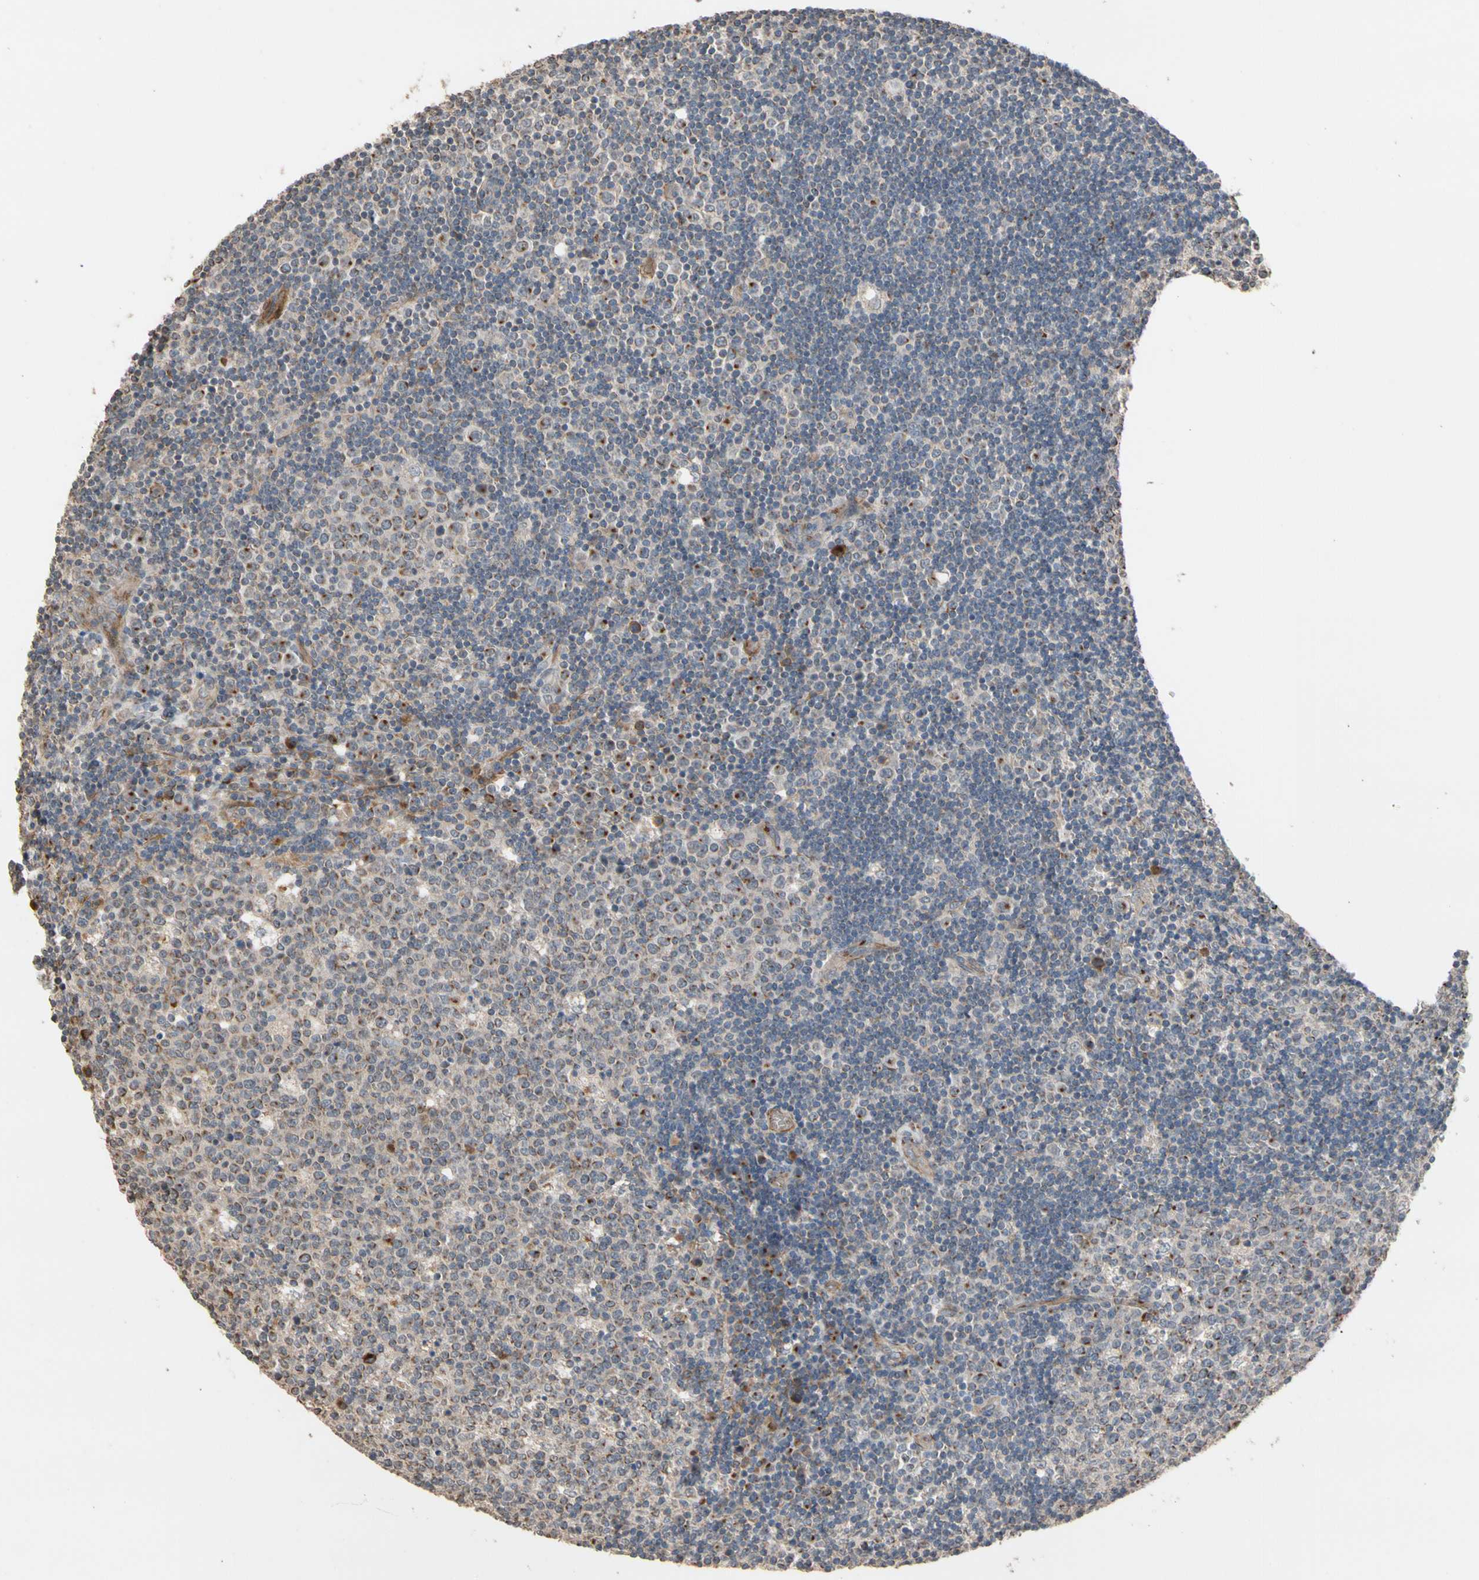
{"staining": {"intensity": "moderate", "quantity": "<25%", "location": "cytoplasmic/membranous"}, "tissue": "lymph node", "cell_type": "Germinal center cells", "image_type": "normal", "snomed": [{"axis": "morphology", "description": "Normal tissue, NOS"}, {"axis": "topography", "description": "Lymph node"}, {"axis": "topography", "description": "Salivary gland"}], "caption": "Normal lymph node was stained to show a protein in brown. There is low levels of moderate cytoplasmic/membranous positivity in approximately <25% of germinal center cells.", "gene": "GCK", "patient": {"sex": "male", "age": 8}}